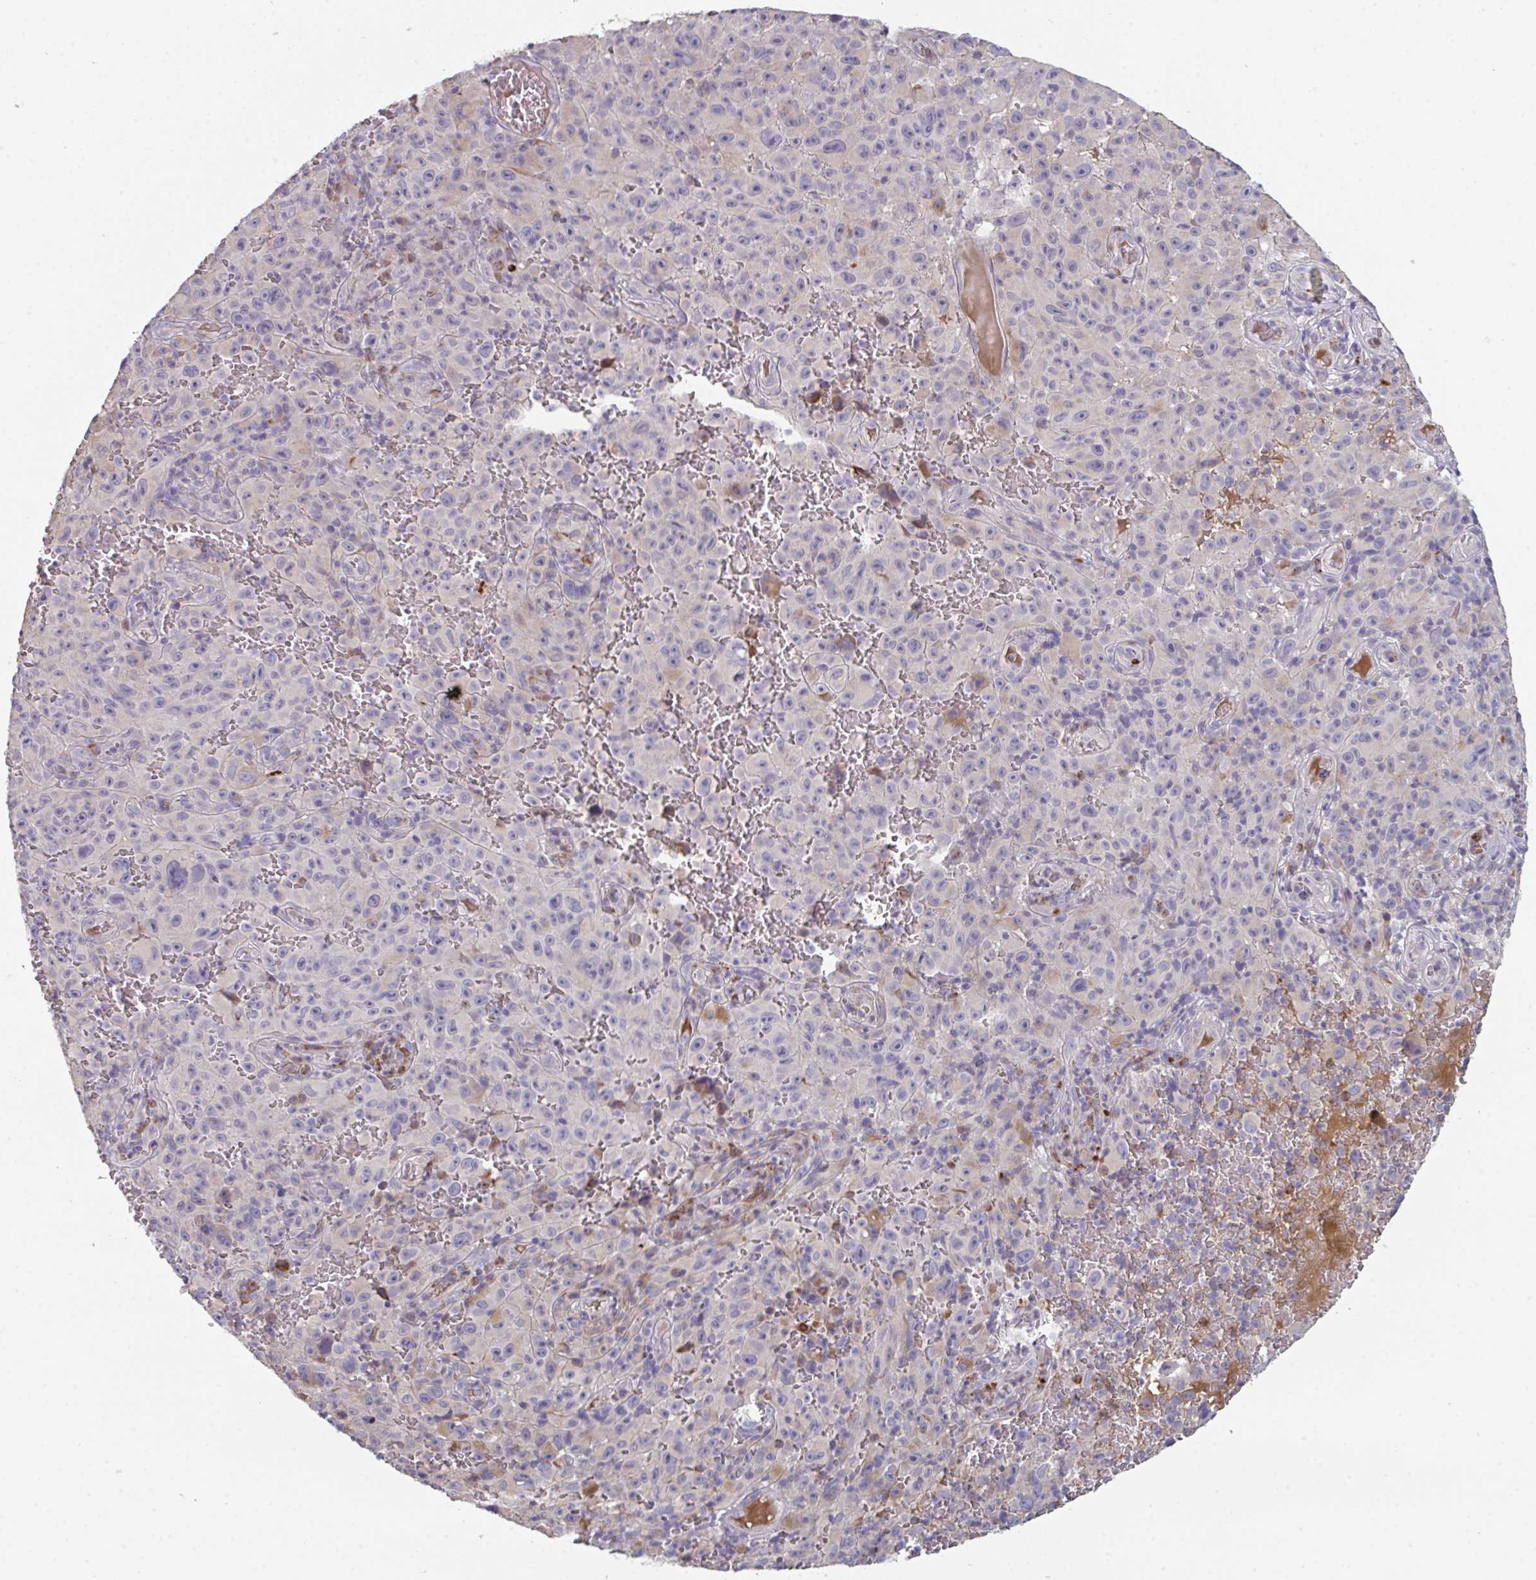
{"staining": {"intensity": "negative", "quantity": "none", "location": "none"}, "tissue": "melanoma", "cell_type": "Tumor cells", "image_type": "cancer", "snomed": [{"axis": "morphology", "description": "Malignant melanoma, NOS"}, {"axis": "topography", "description": "Skin"}], "caption": "Micrograph shows no significant protein staining in tumor cells of malignant melanoma.", "gene": "HGFAC", "patient": {"sex": "female", "age": 82}}